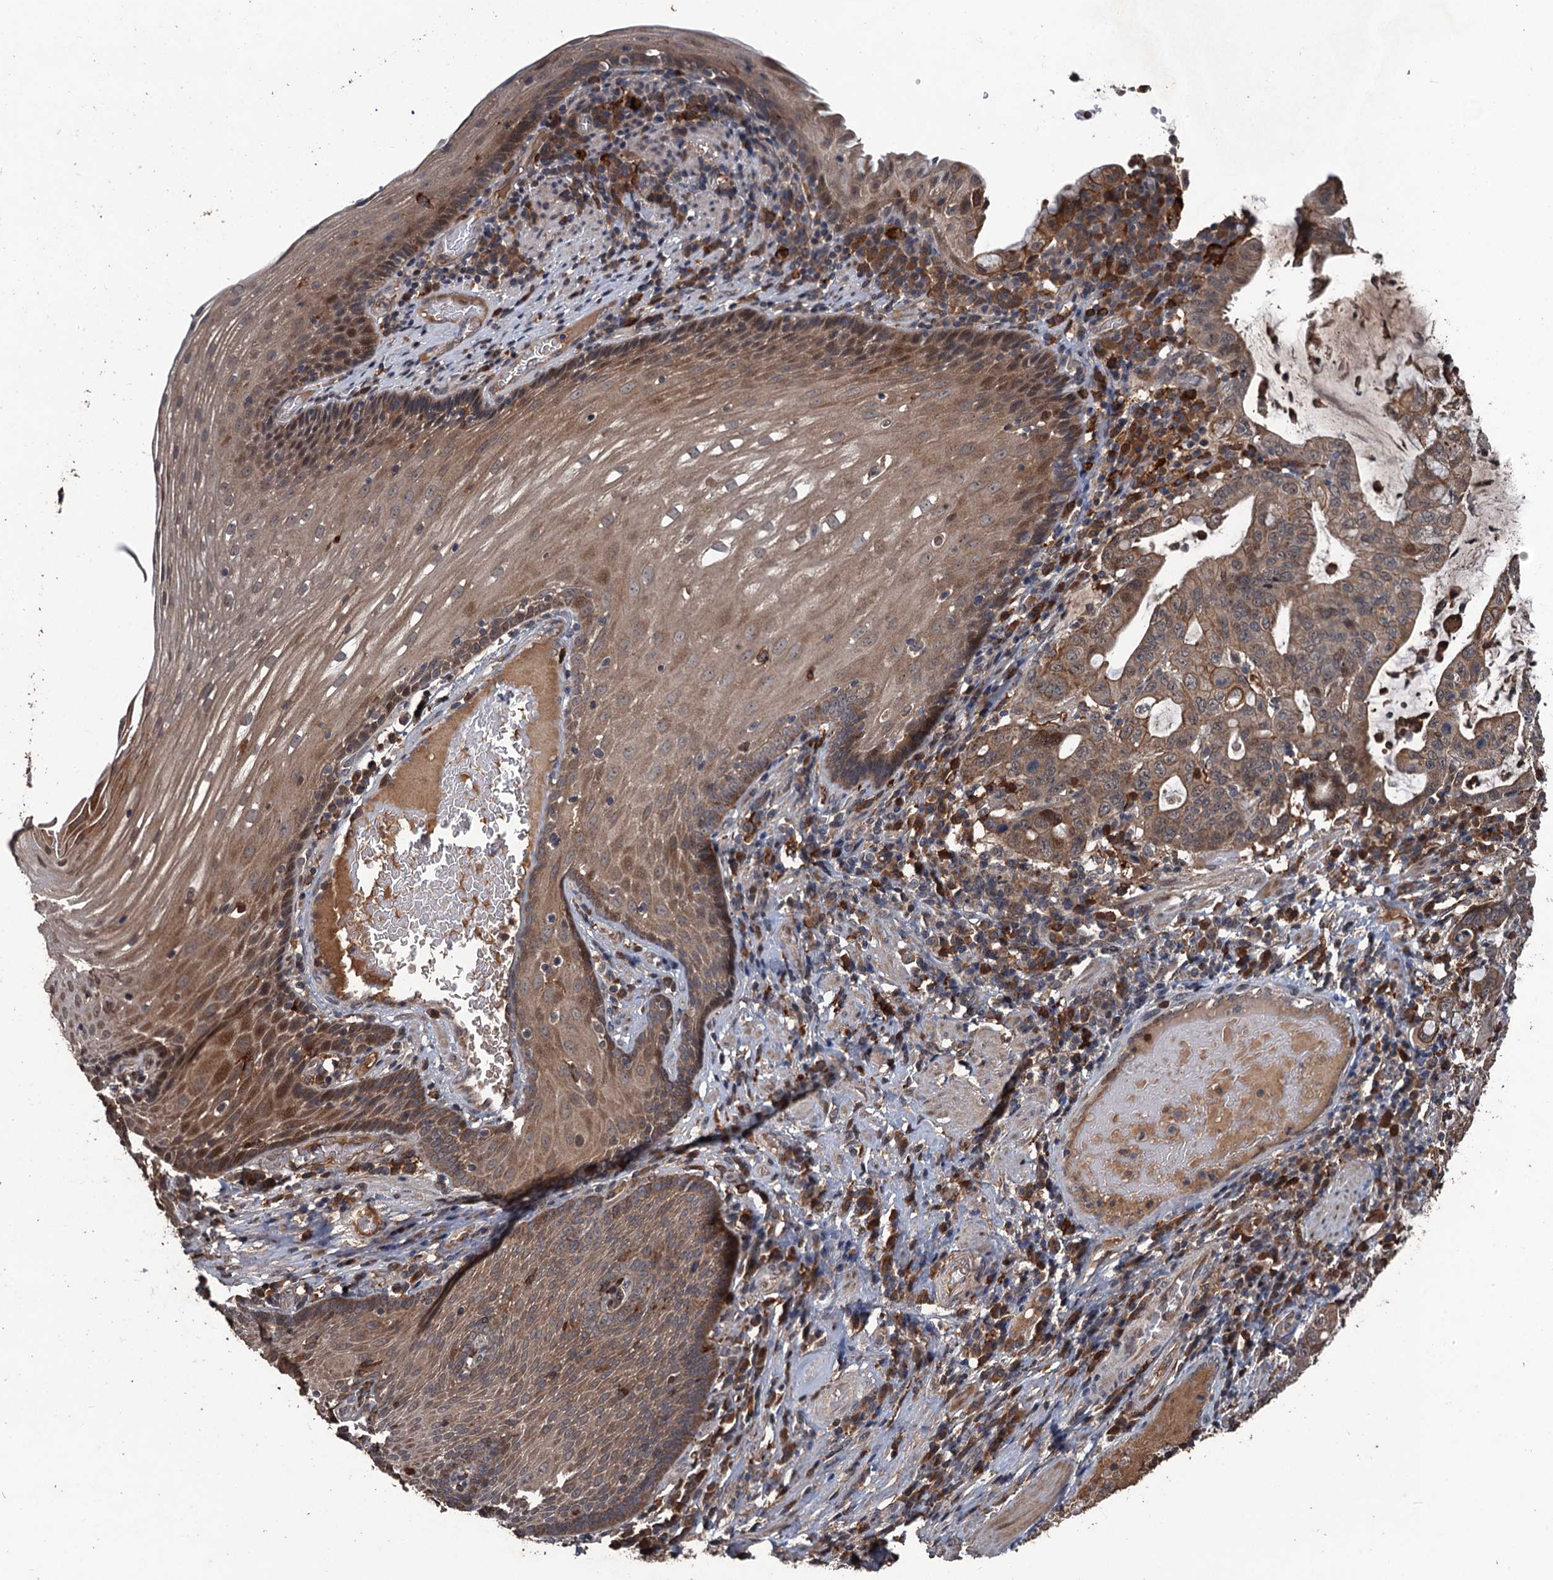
{"staining": {"intensity": "moderate", "quantity": ">75%", "location": "cytoplasmic/membranous,nuclear"}, "tissue": "stomach cancer", "cell_type": "Tumor cells", "image_type": "cancer", "snomed": [{"axis": "morphology", "description": "Normal tissue, NOS"}, {"axis": "morphology", "description": "Adenocarcinoma, NOS"}, {"axis": "topography", "description": "Esophagus"}, {"axis": "topography", "description": "Stomach, upper"}, {"axis": "topography", "description": "Peripheral nerve tissue"}], "caption": "Tumor cells exhibit medium levels of moderate cytoplasmic/membranous and nuclear staining in approximately >75% of cells in human stomach adenocarcinoma. (Brightfield microscopy of DAB IHC at high magnification).", "gene": "ZNF438", "patient": {"sex": "male", "age": 62}}